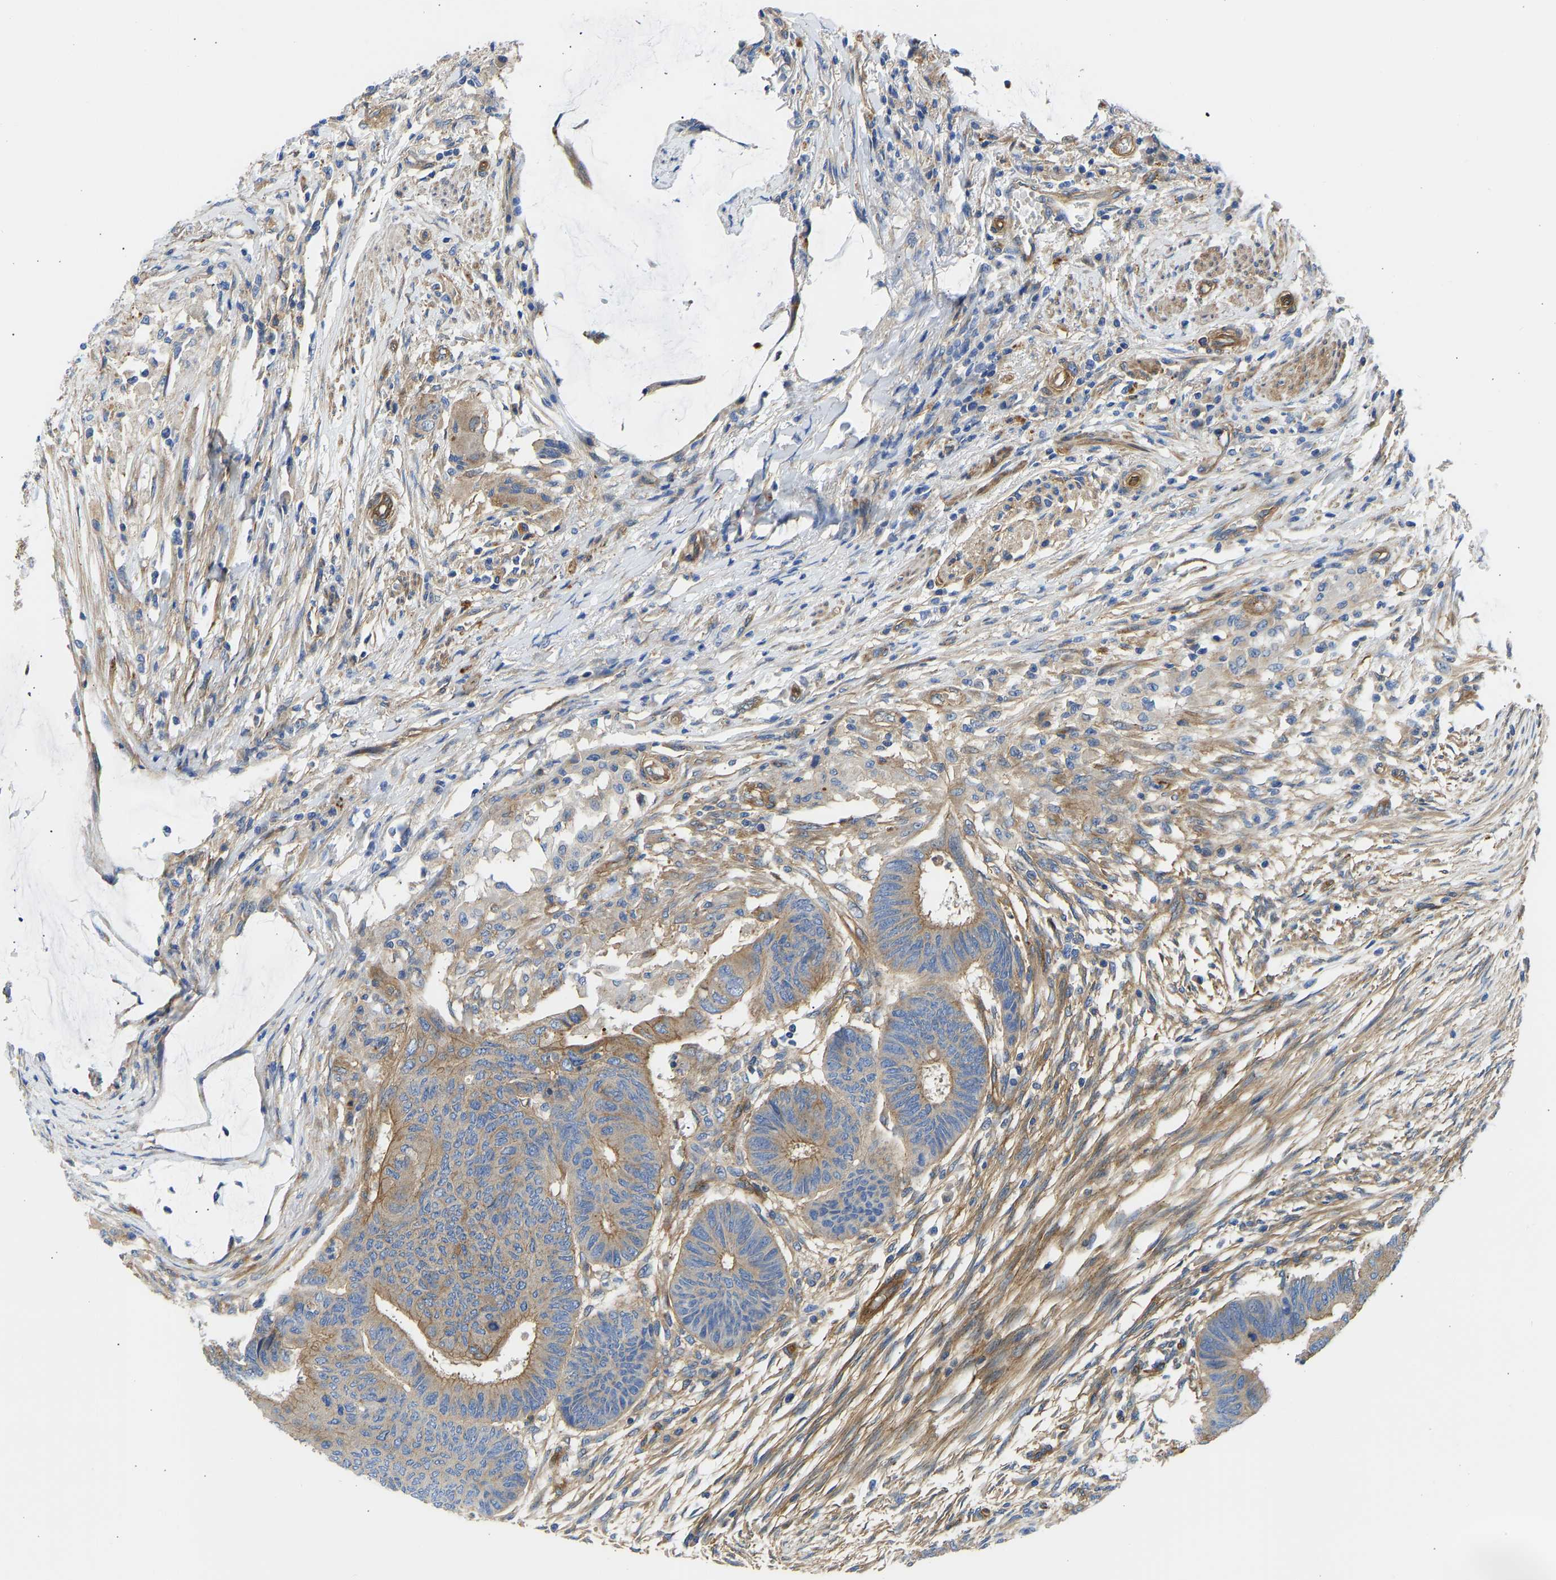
{"staining": {"intensity": "moderate", "quantity": ">75%", "location": "cytoplasmic/membranous"}, "tissue": "colorectal cancer", "cell_type": "Tumor cells", "image_type": "cancer", "snomed": [{"axis": "morphology", "description": "Normal tissue, NOS"}, {"axis": "morphology", "description": "Adenocarcinoma, NOS"}, {"axis": "topography", "description": "Rectum"}, {"axis": "topography", "description": "Peripheral nerve tissue"}], "caption": "Colorectal cancer (adenocarcinoma) tissue reveals moderate cytoplasmic/membranous positivity in approximately >75% of tumor cells", "gene": "MYO1C", "patient": {"sex": "male", "age": 92}}